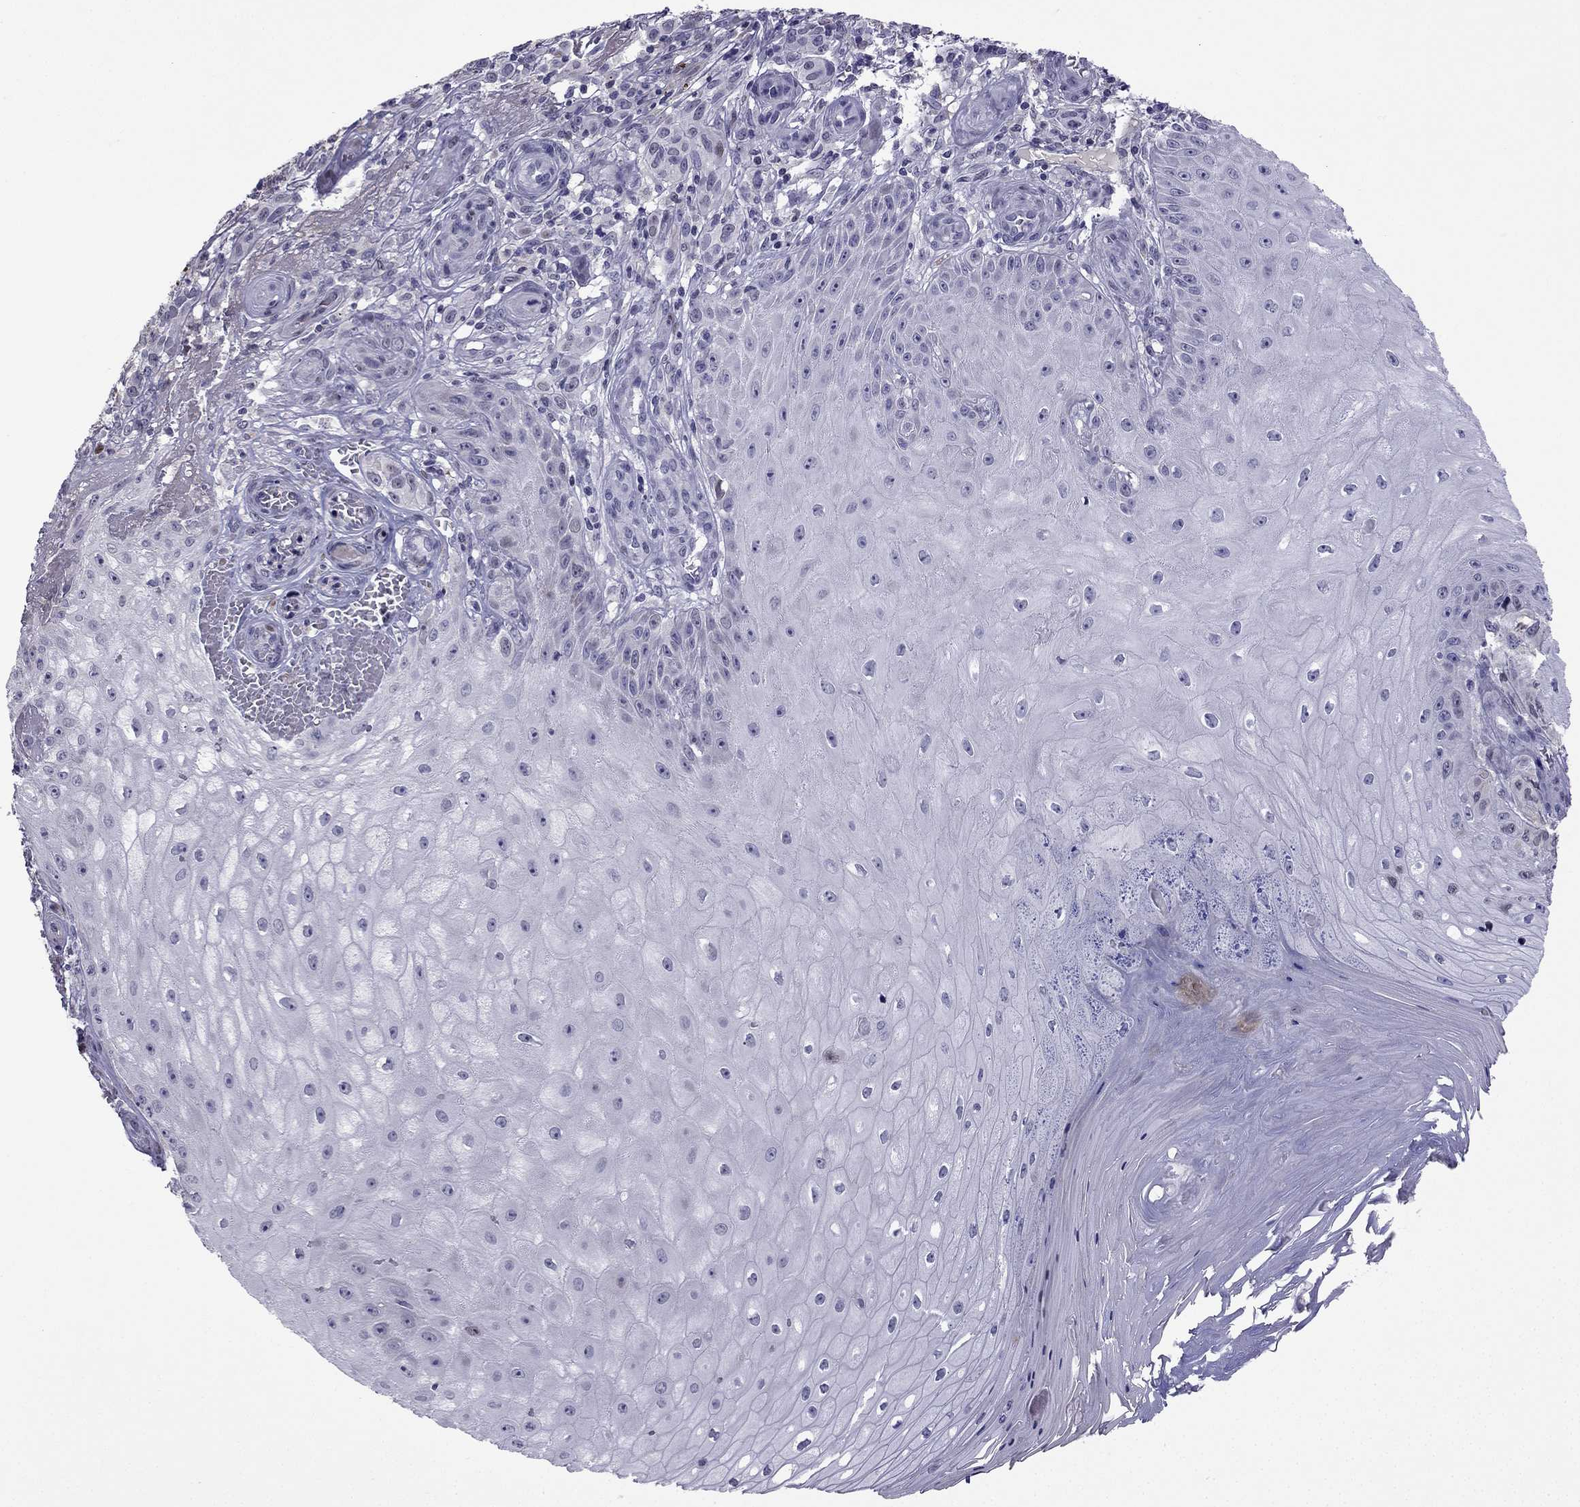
{"staining": {"intensity": "negative", "quantity": "none", "location": "none"}, "tissue": "melanoma", "cell_type": "Tumor cells", "image_type": "cancer", "snomed": [{"axis": "morphology", "description": "Malignant melanoma, NOS"}, {"axis": "topography", "description": "Skin"}], "caption": "The histopathology image displays no staining of tumor cells in malignant melanoma.", "gene": "CFAP70", "patient": {"sex": "female", "age": 53}}